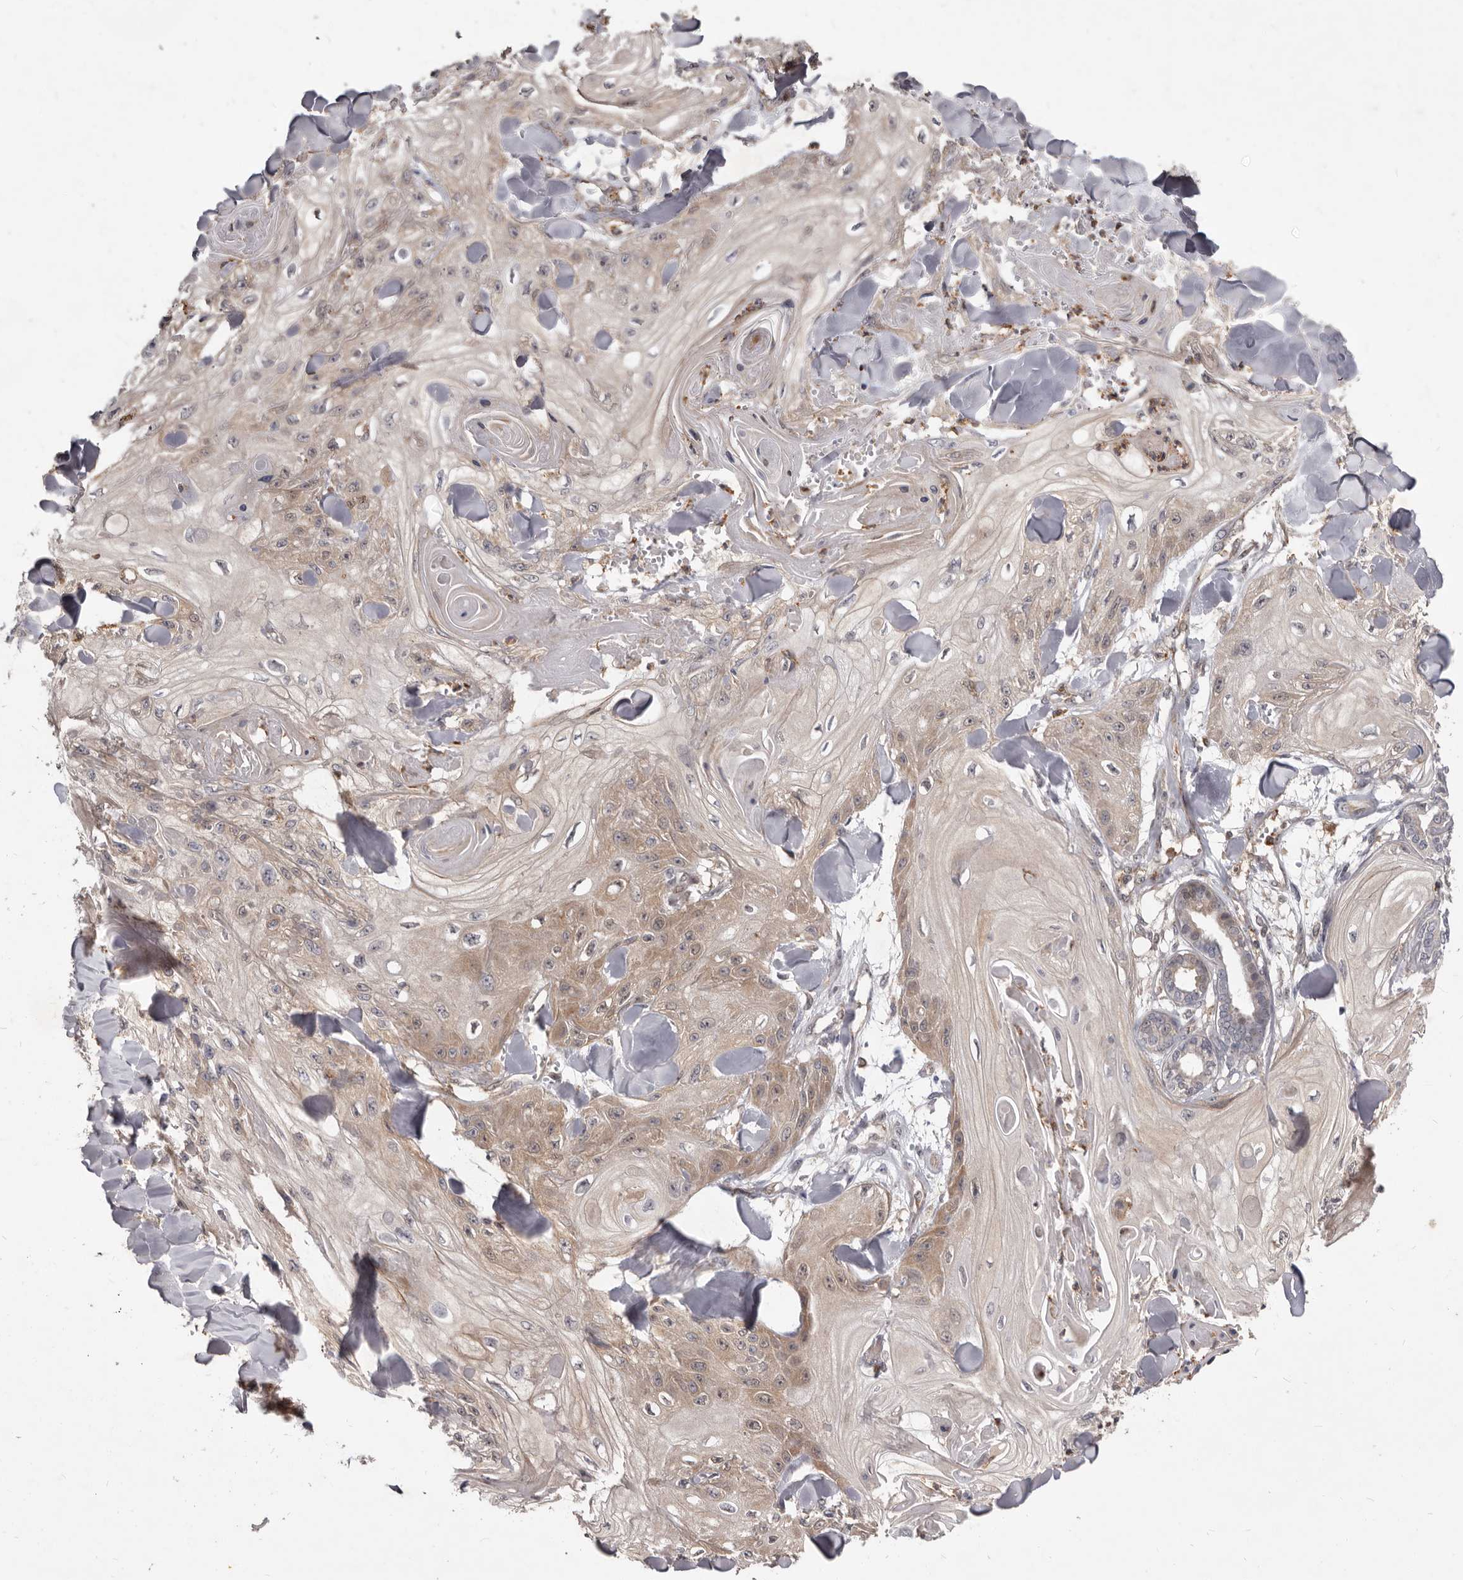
{"staining": {"intensity": "moderate", "quantity": "<25%", "location": "cytoplasmic/membranous"}, "tissue": "skin cancer", "cell_type": "Tumor cells", "image_type": "cancer", "snomed": [{"axis": "morphology", "description": "Squamous cell carcinoma, NOS"}, {"axis": "topography", "description": "Skin"}], "caption": "Immunohistochemical staining of human squamous cell carcinoma (skin) demonstrates low levels of moderate cytoplasmic/membranous protein staining in approximately <25% of tumor cells.", "gene": "ACLY", "patient": {"sex": "male", "age": 74}}